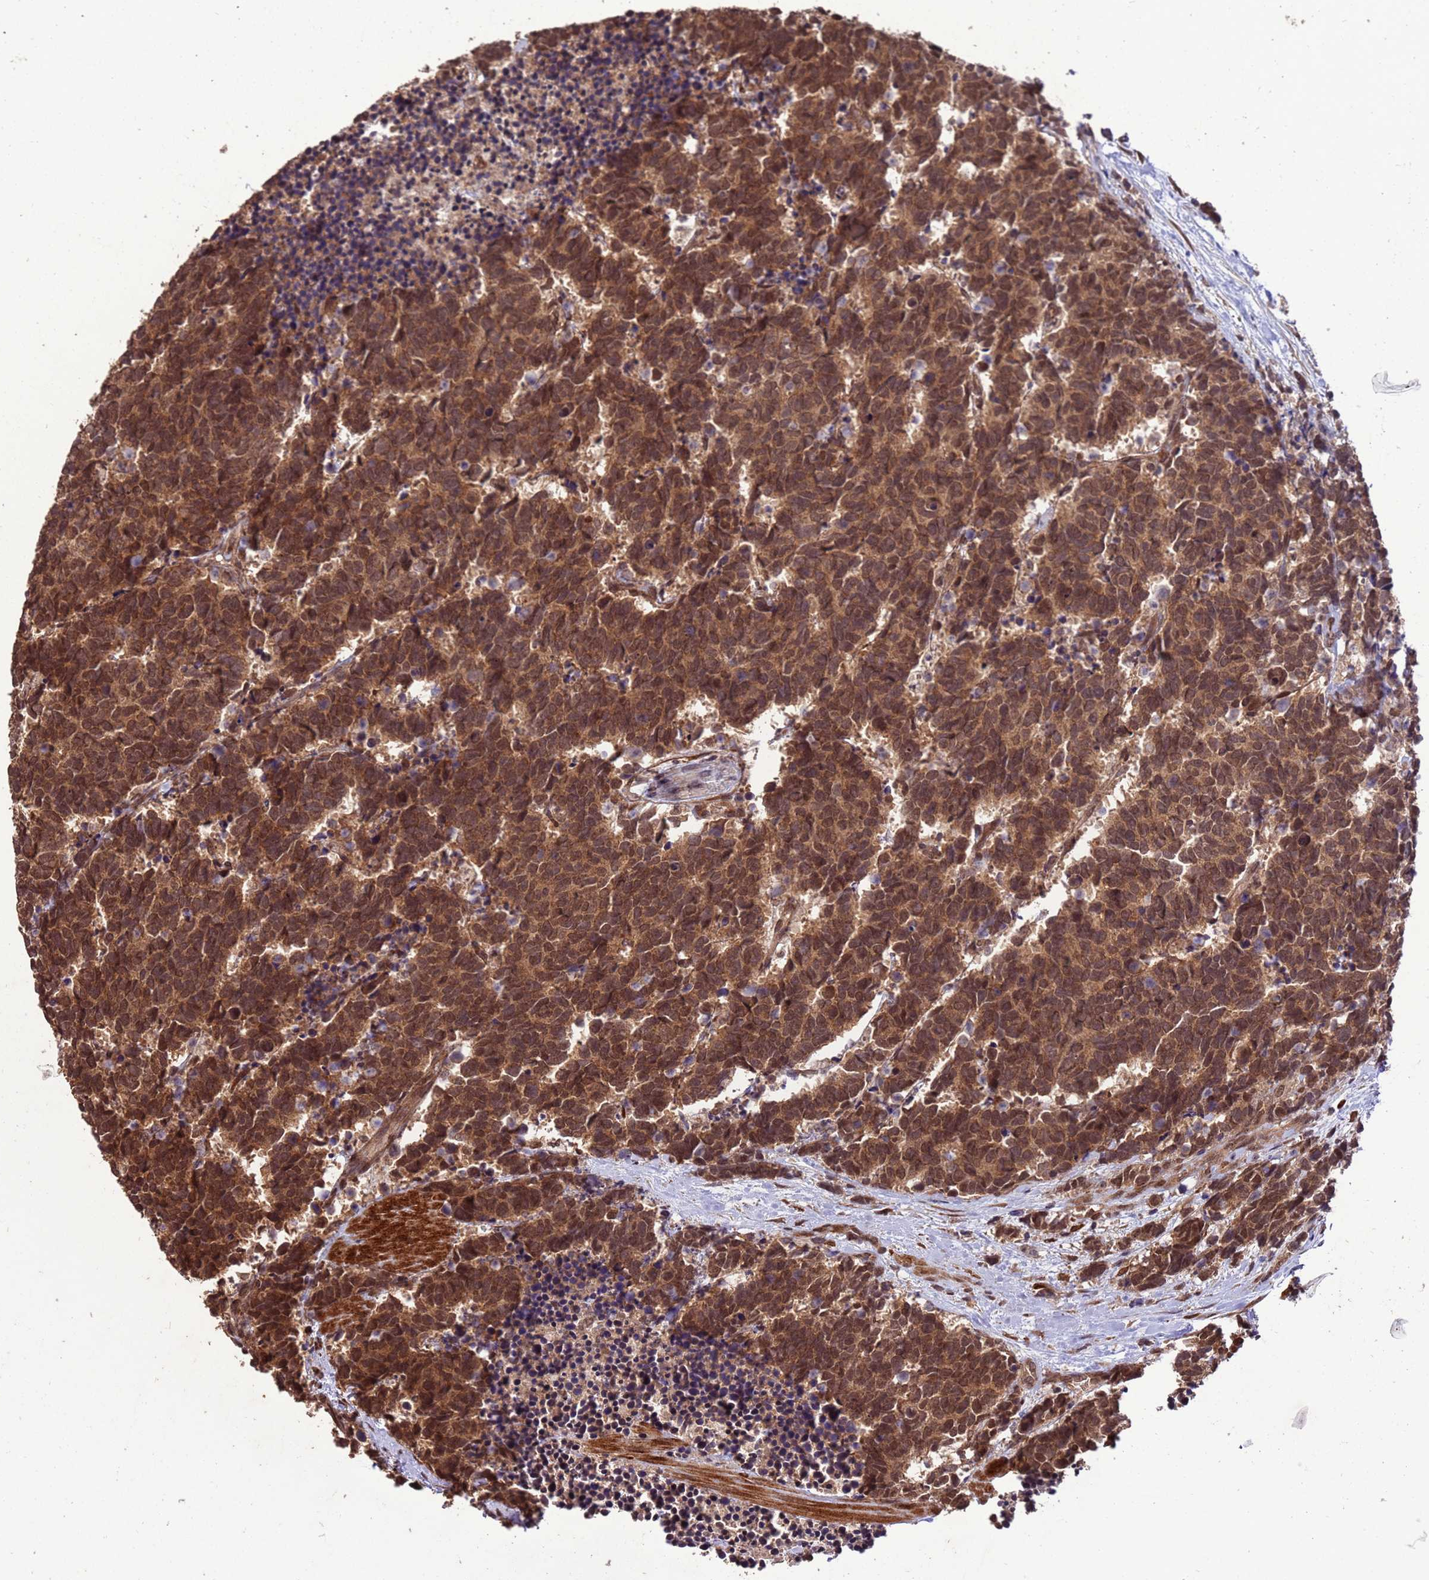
{"staining": {"intensity": "strong", "quantity": ">75%", "location": "cytoplasmic/membranous,nuclear"}, "tissue": "carcinoid", "cell_type": "Tumor cells", "image_type": "cancer", "snomed": [{"axis": "morphology", "description": "Carcinoma, NOS"}, {"axis": "morphology", "description": "Carcinoid, malignant, NOS"}, {"axis": "topography", "description": "Prostate"}], "caption": "The immunohistochemical stain shows strong cytoplasmic/membranous and nuclear positivity in tumor cells of carcinoma tissue.", "gene": "VSTM4", "patient": {"sex": "male", "age": 57}}